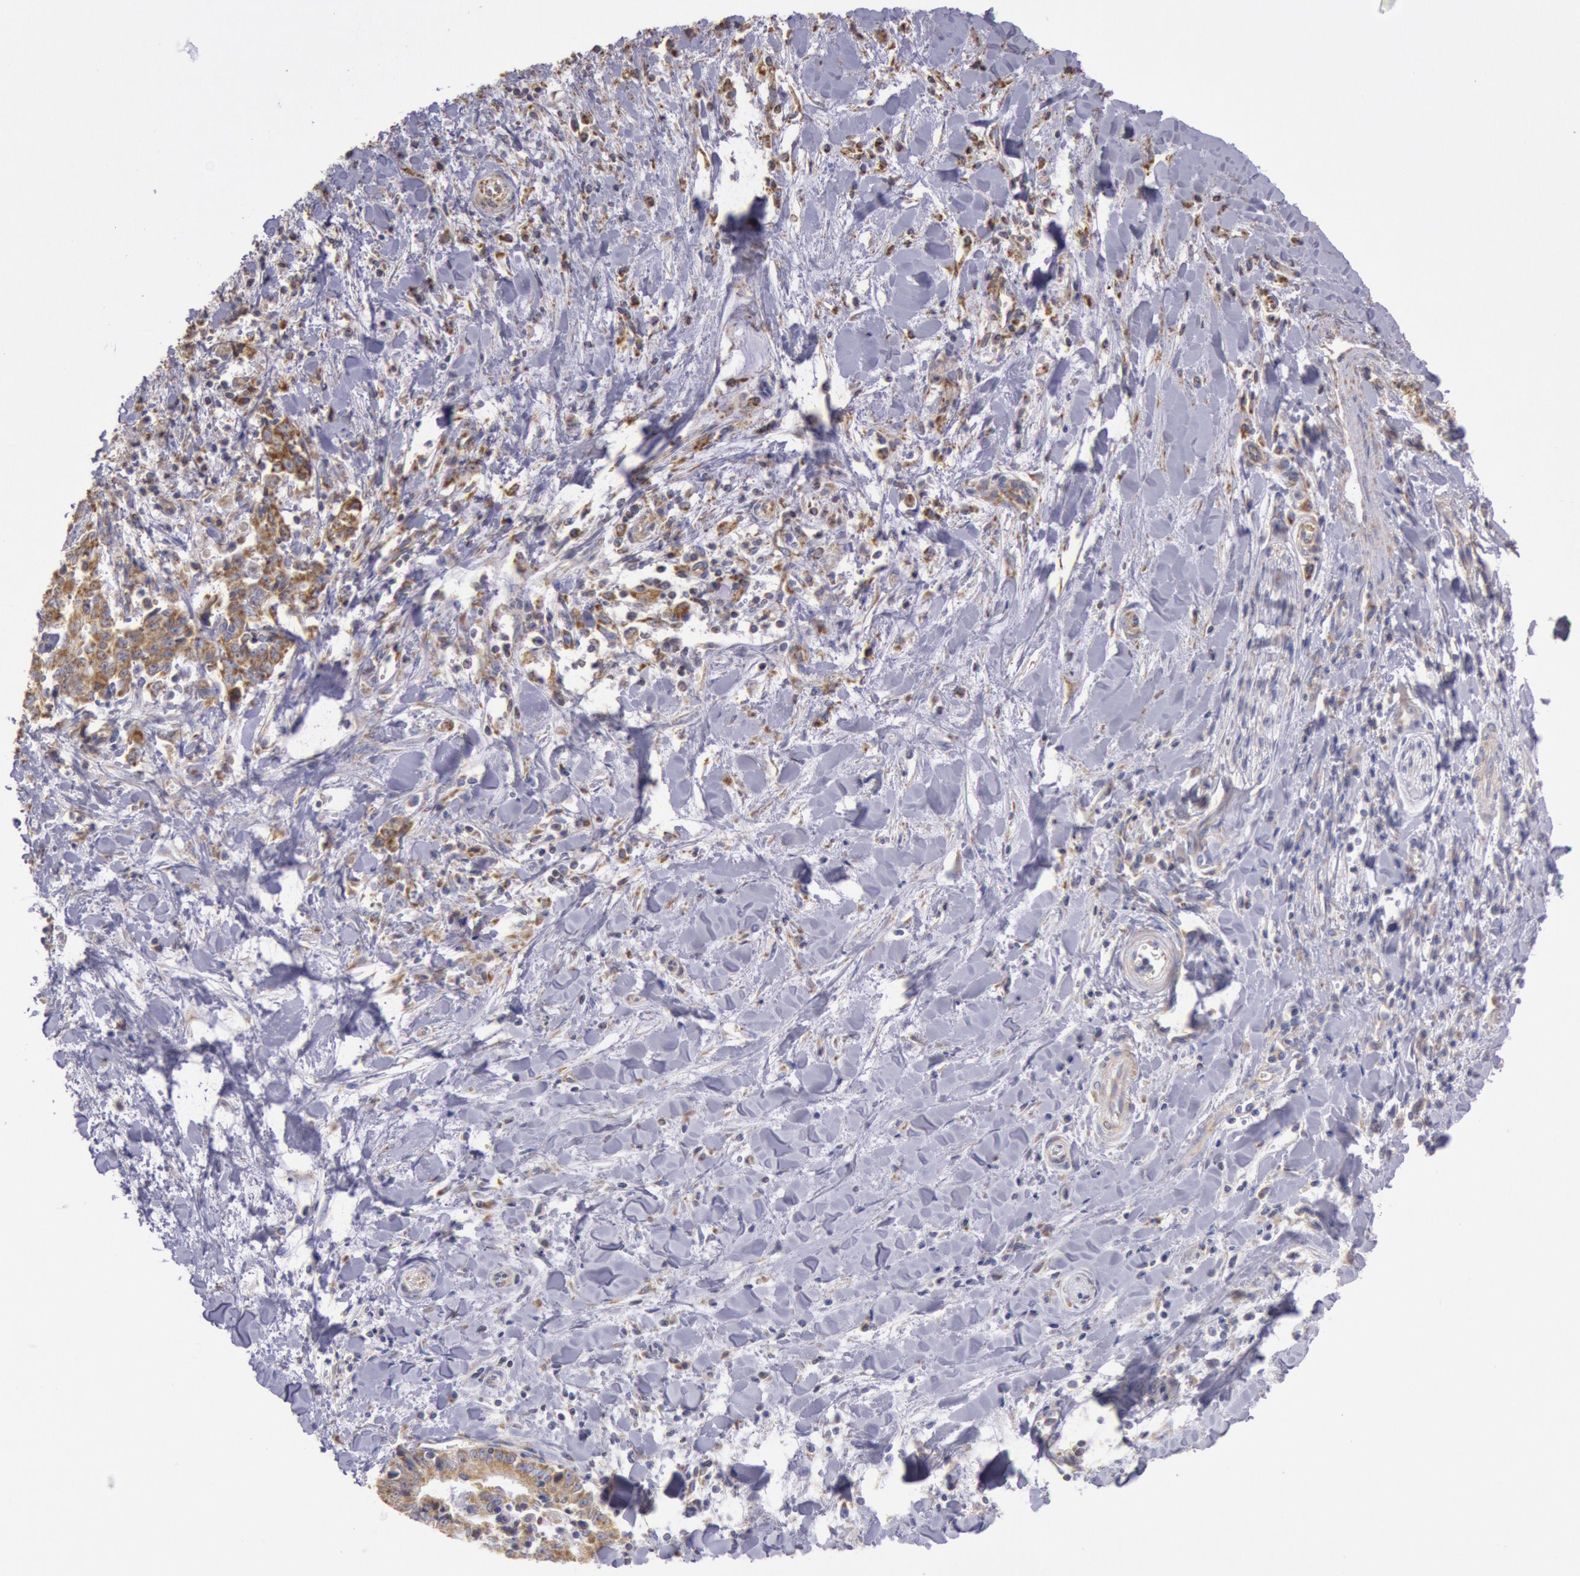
{"staining": {"intensity": "moderate", "quantity": ">75%", "location": "cytoplasmic/membranous"}, "tissue": "liver cancer", "cell_type": "Tumor cells", "image_type": "cancer", "snomed": [{"axis": "morphology", "description": "Cholangiocarcinoma"}, {"axis": "topography", "description": "Liver"}], "caption": "Immunohistochemistry staining of liver cholangiocarcinoma, which demonstrates medium levels of moderate cytoplasmic/membranous positivity in approximately >75% of tumor cells indicating moderate cytoplasmic/membranous protein expression. The staining was performed using DAB (3,3'-diaminobenzidine) (brown) for protein detection and nuclei were counterstained in hematoxylin (blue).", "gene": "CYC1", "patient": {"sex": "male", "age": 57}}